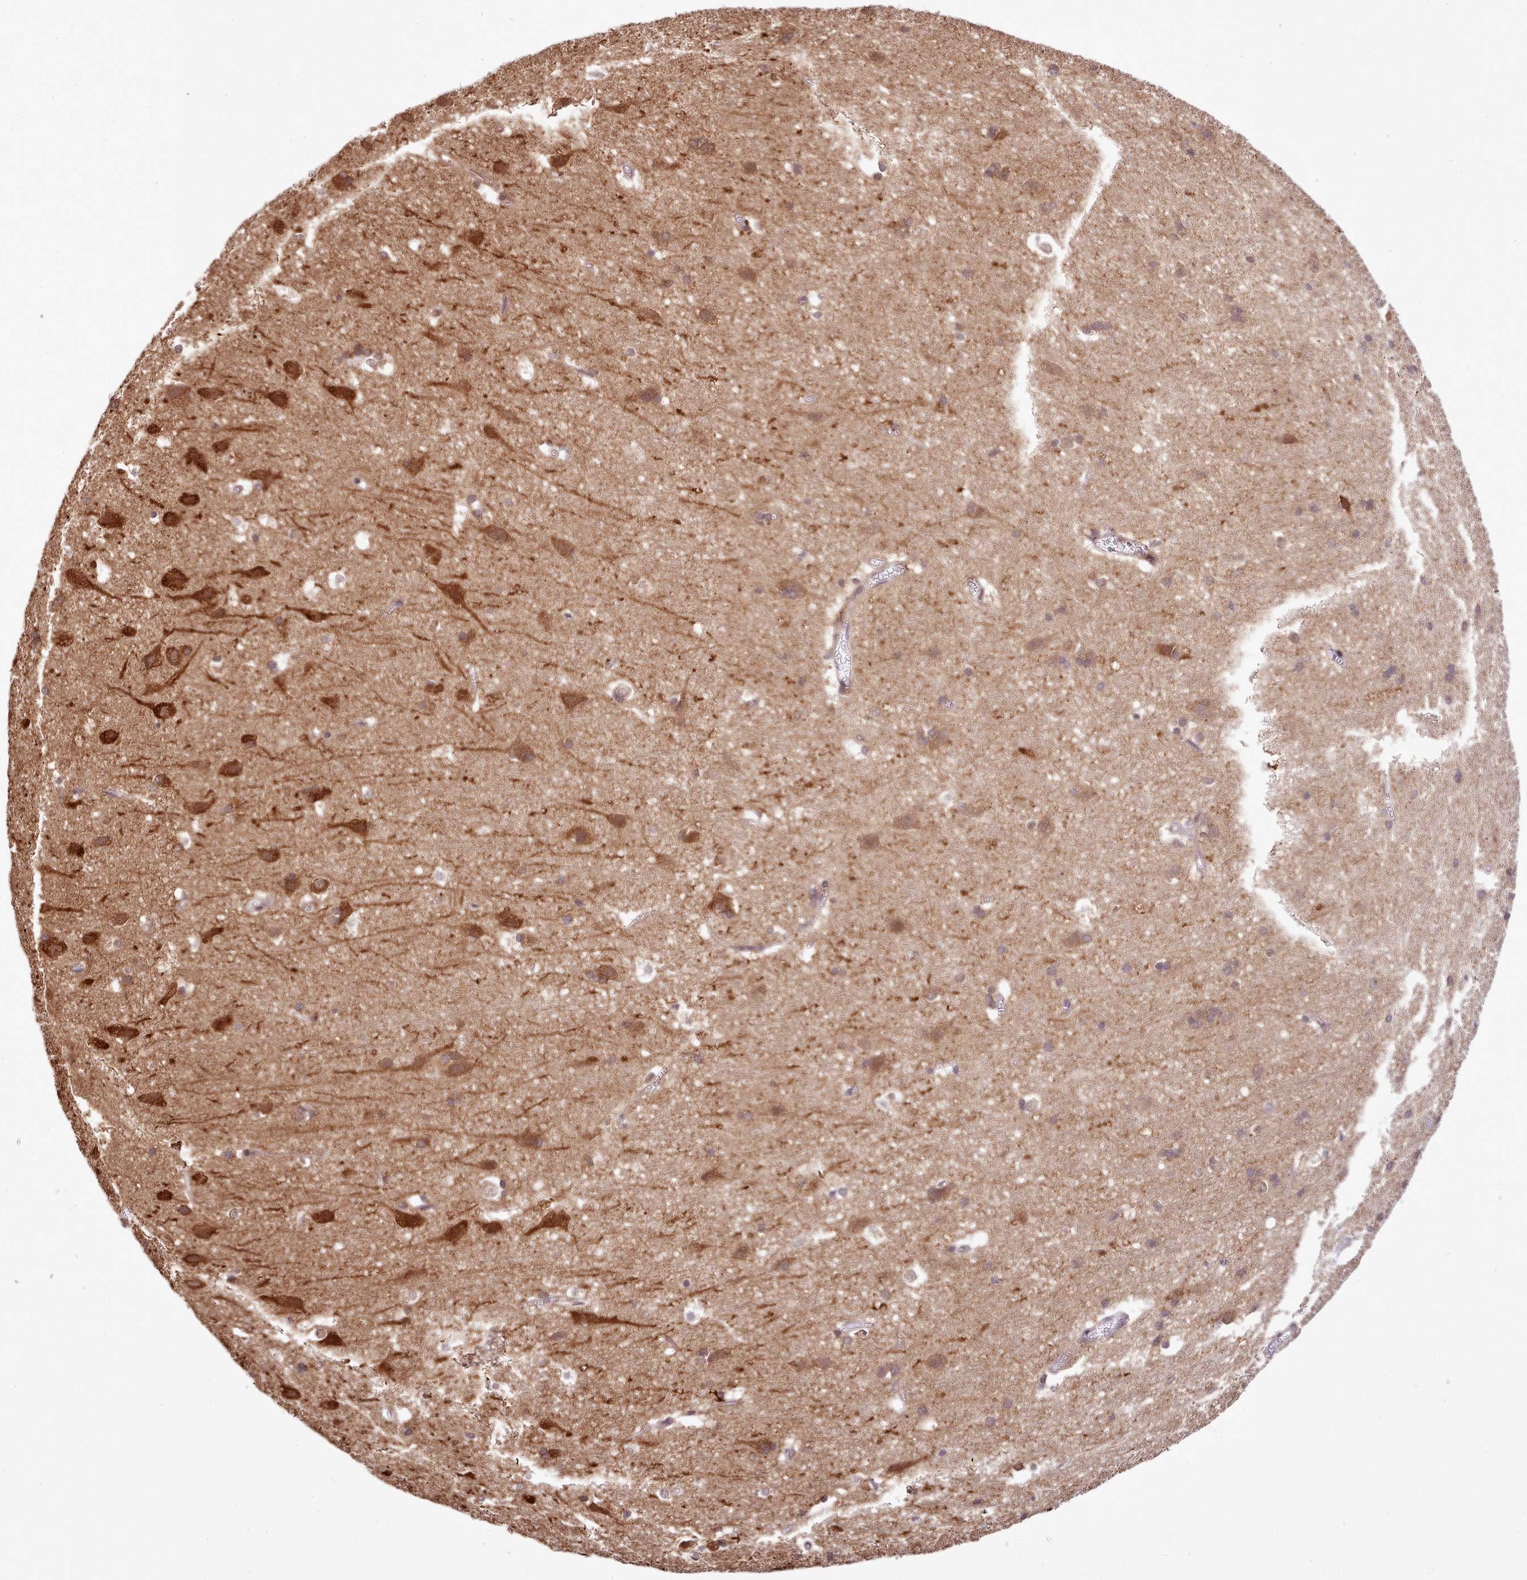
{"staining": {"intensity": "weak", "quantity": "25%-75%", "location": "cytoplasmic/membranous"}, "tissue": "cerebral cortex", "cell_type": "Endothelial cells", "image_type": "normal", "snomed": [{"axis": "morphology", "description": "Normal tissue, NOS"}, {"axis": "topography", "description": "Cerebral cortex"}], "caption": "The immunohistochemical stain highlights weak cytoplasmic/membranous staining in endothelial cells of benign cerebral cortex. The staining was performed using DAB (3,3'-diaminobenzidine), with brown indicating positive protein expression. Nuclei are stained blue with hematoxylin.", "gene": "HOXB7", "patient": {"sex": "male", "age": 54}}